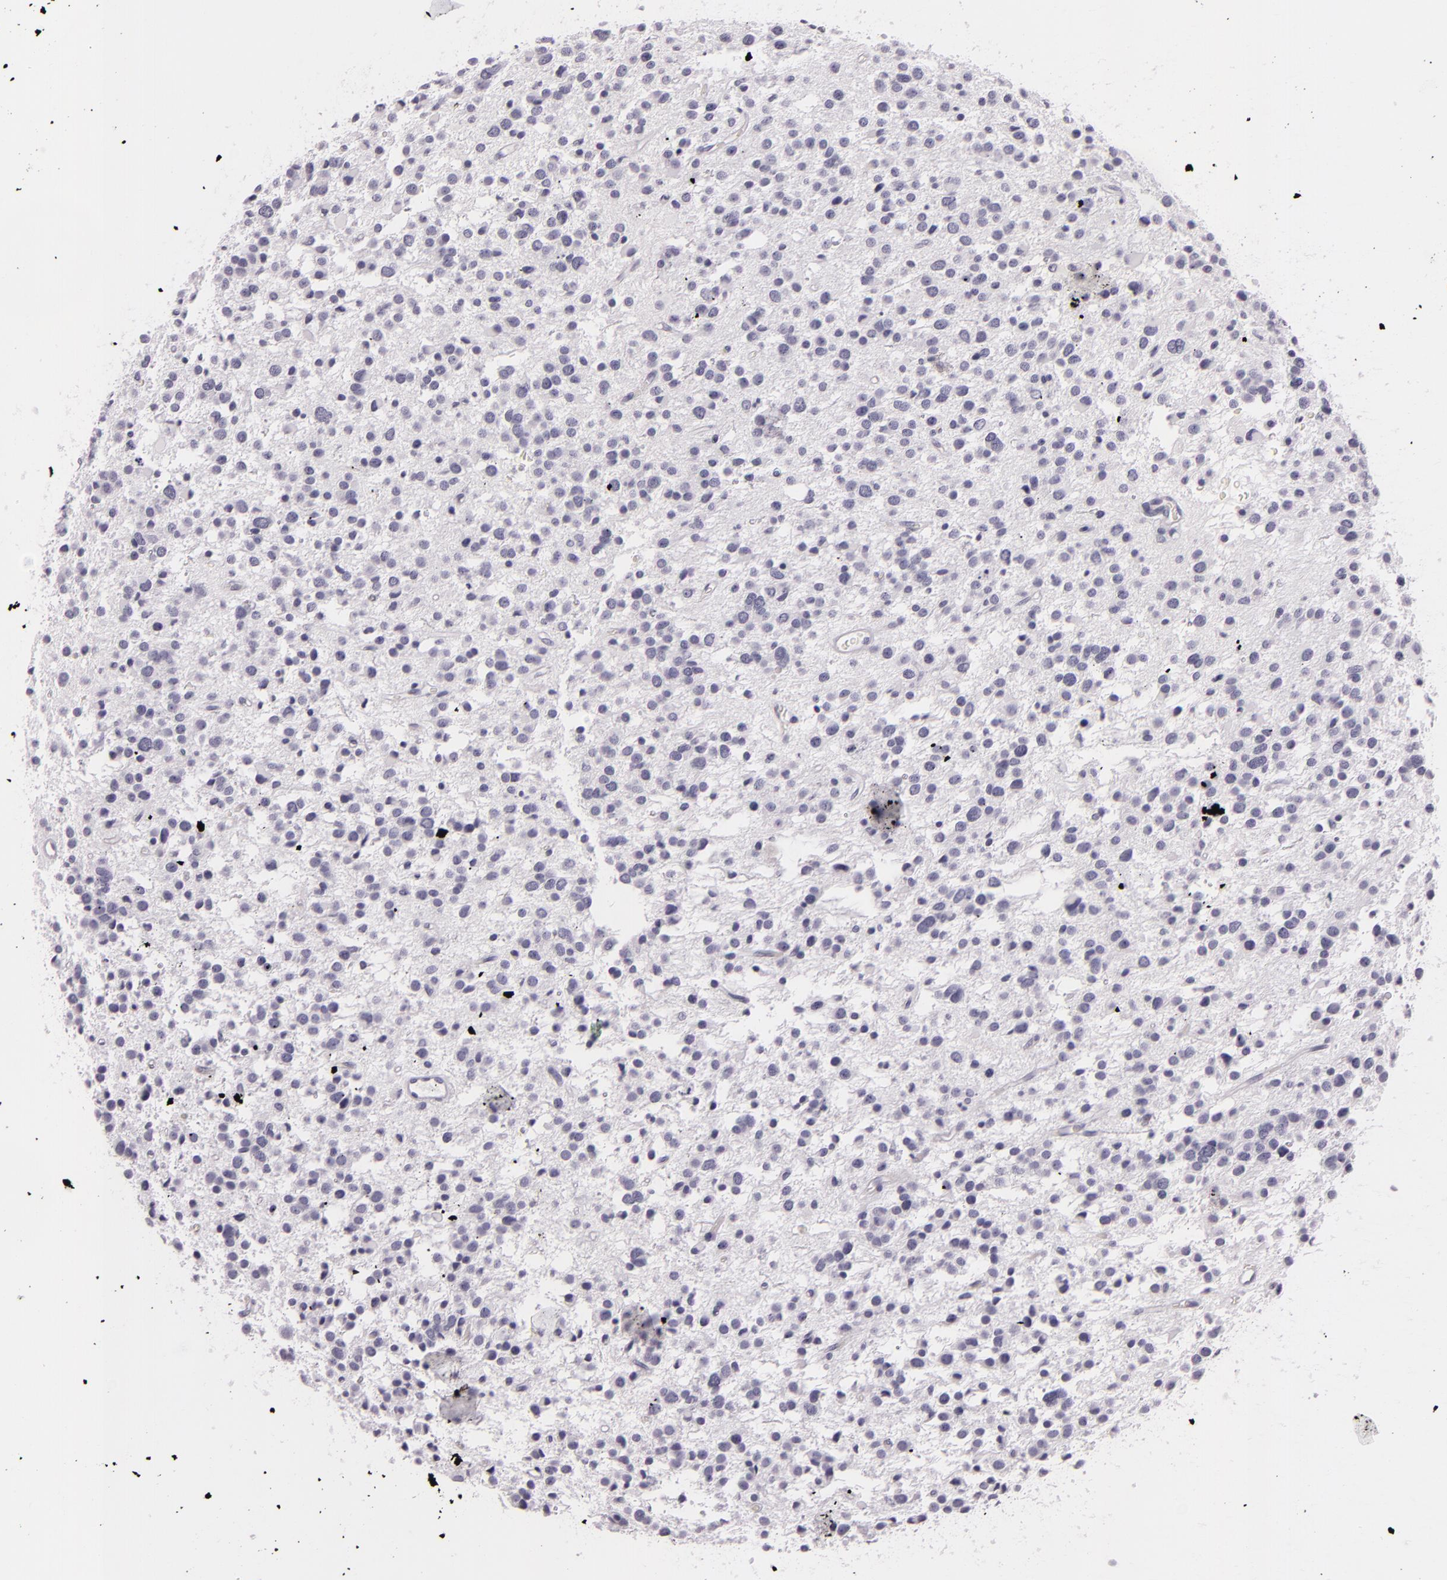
{"staining": {"intensity": "negative", "quantity": "none", "location": "none"}, "tissue": "glioma", "cell_type": "Tumor cells", "image_type": "cancer", "snomed": [{"axis": "morphology", "description": "Glioma, malignant, Low grade"}, {"axis": "topography", "description": "Brain"}], "caption": "The IHC histopathology image has no significant staining in tumor cells of malignant glioma (low-grade) tissue.", "gene": "DLG4", "patient": {"sex": "female", "age": 36}}